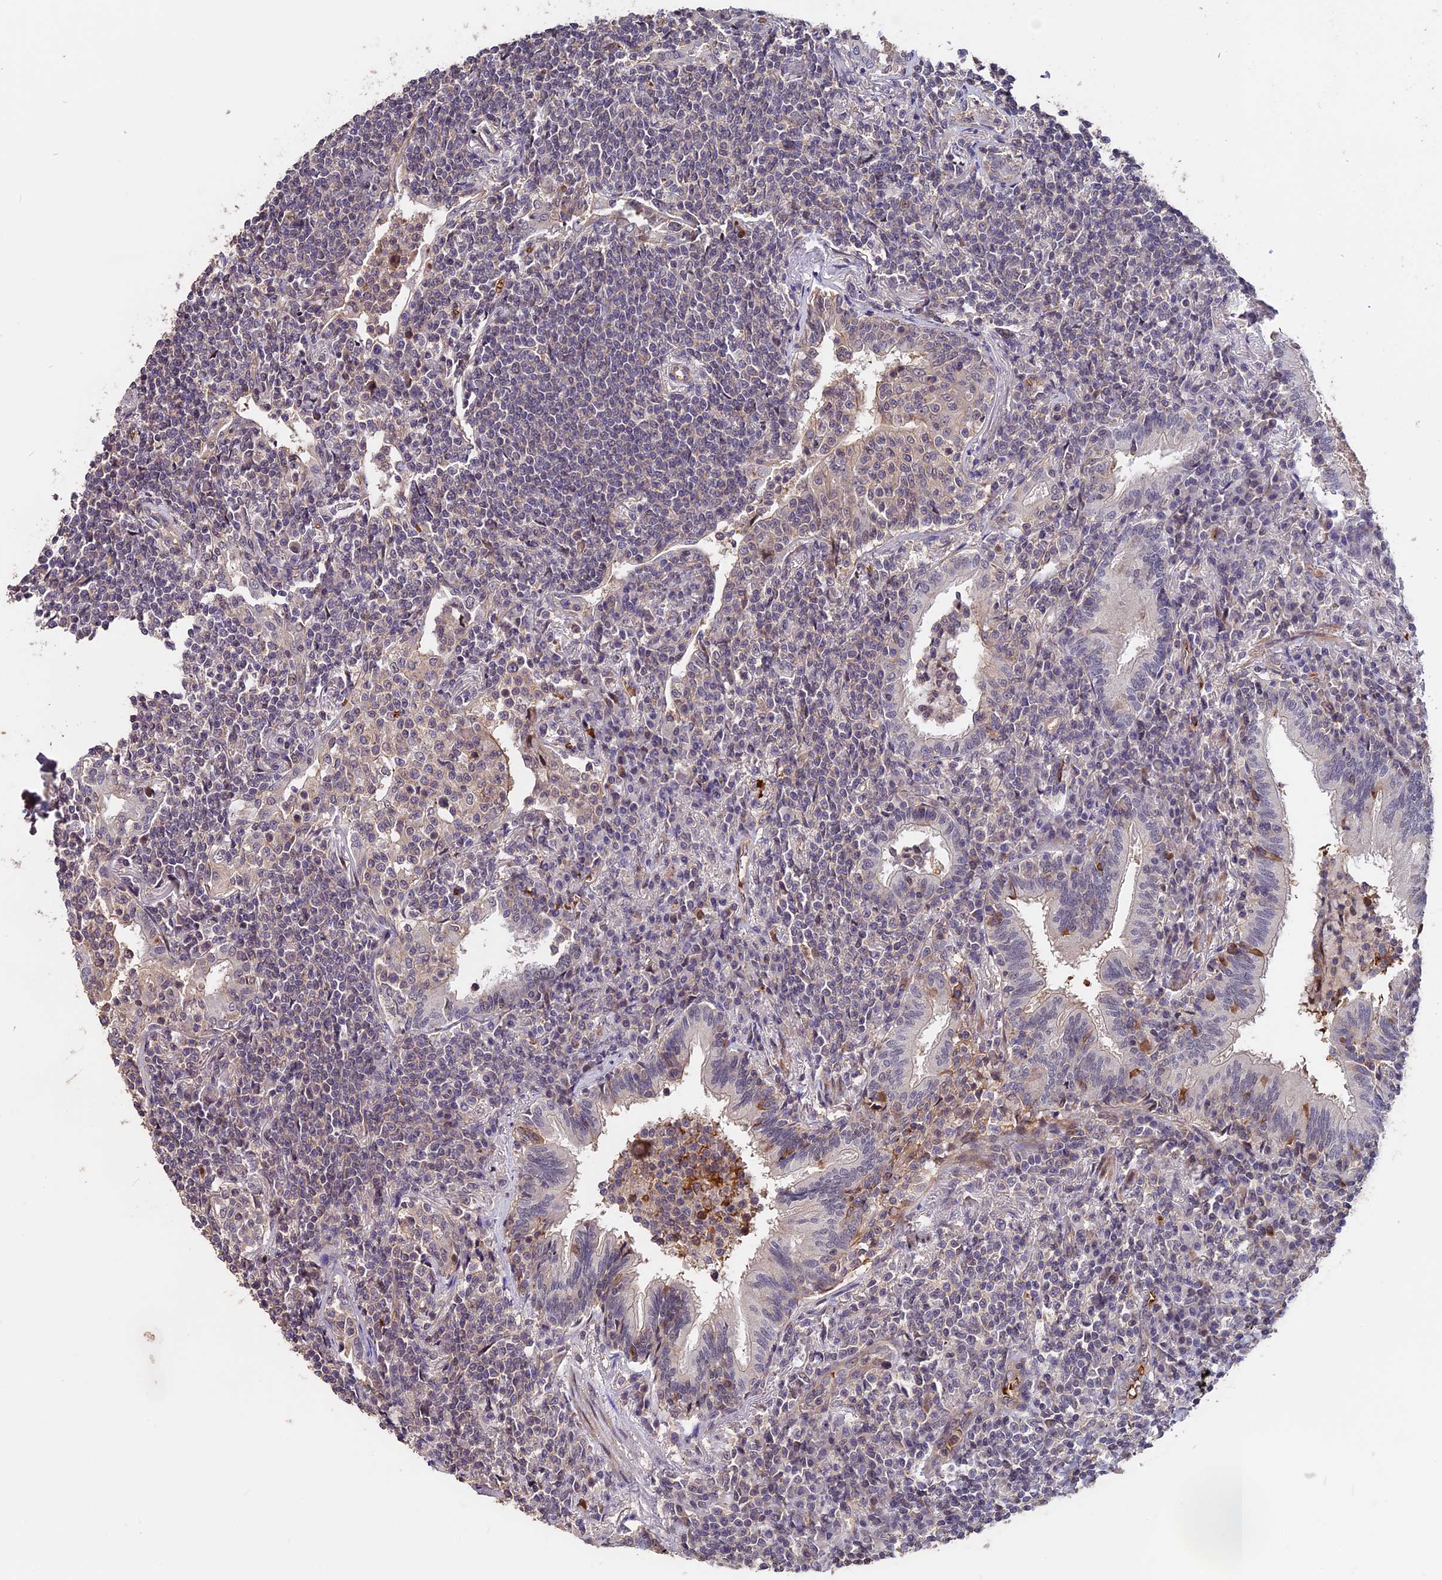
{"staining": {"intensity": "negative", "quantity": "none", "location": "none"}, "tissue": "lymphoma", "cell_type": "Tumor cells", "image_type": "cancer", "snomed": [{"axis": "morphology", "description": "Malignant lymphoma, non-Hodgkin's type, Low grade"}, {"axis": "topography", "description": "Lung"}], "caption": "Lymphoma was stained to show a protein in brown. There is no significant expression in tumor cells.", "gene": "ZC3H10", "patient": {"sex": "female", "age": 71}}